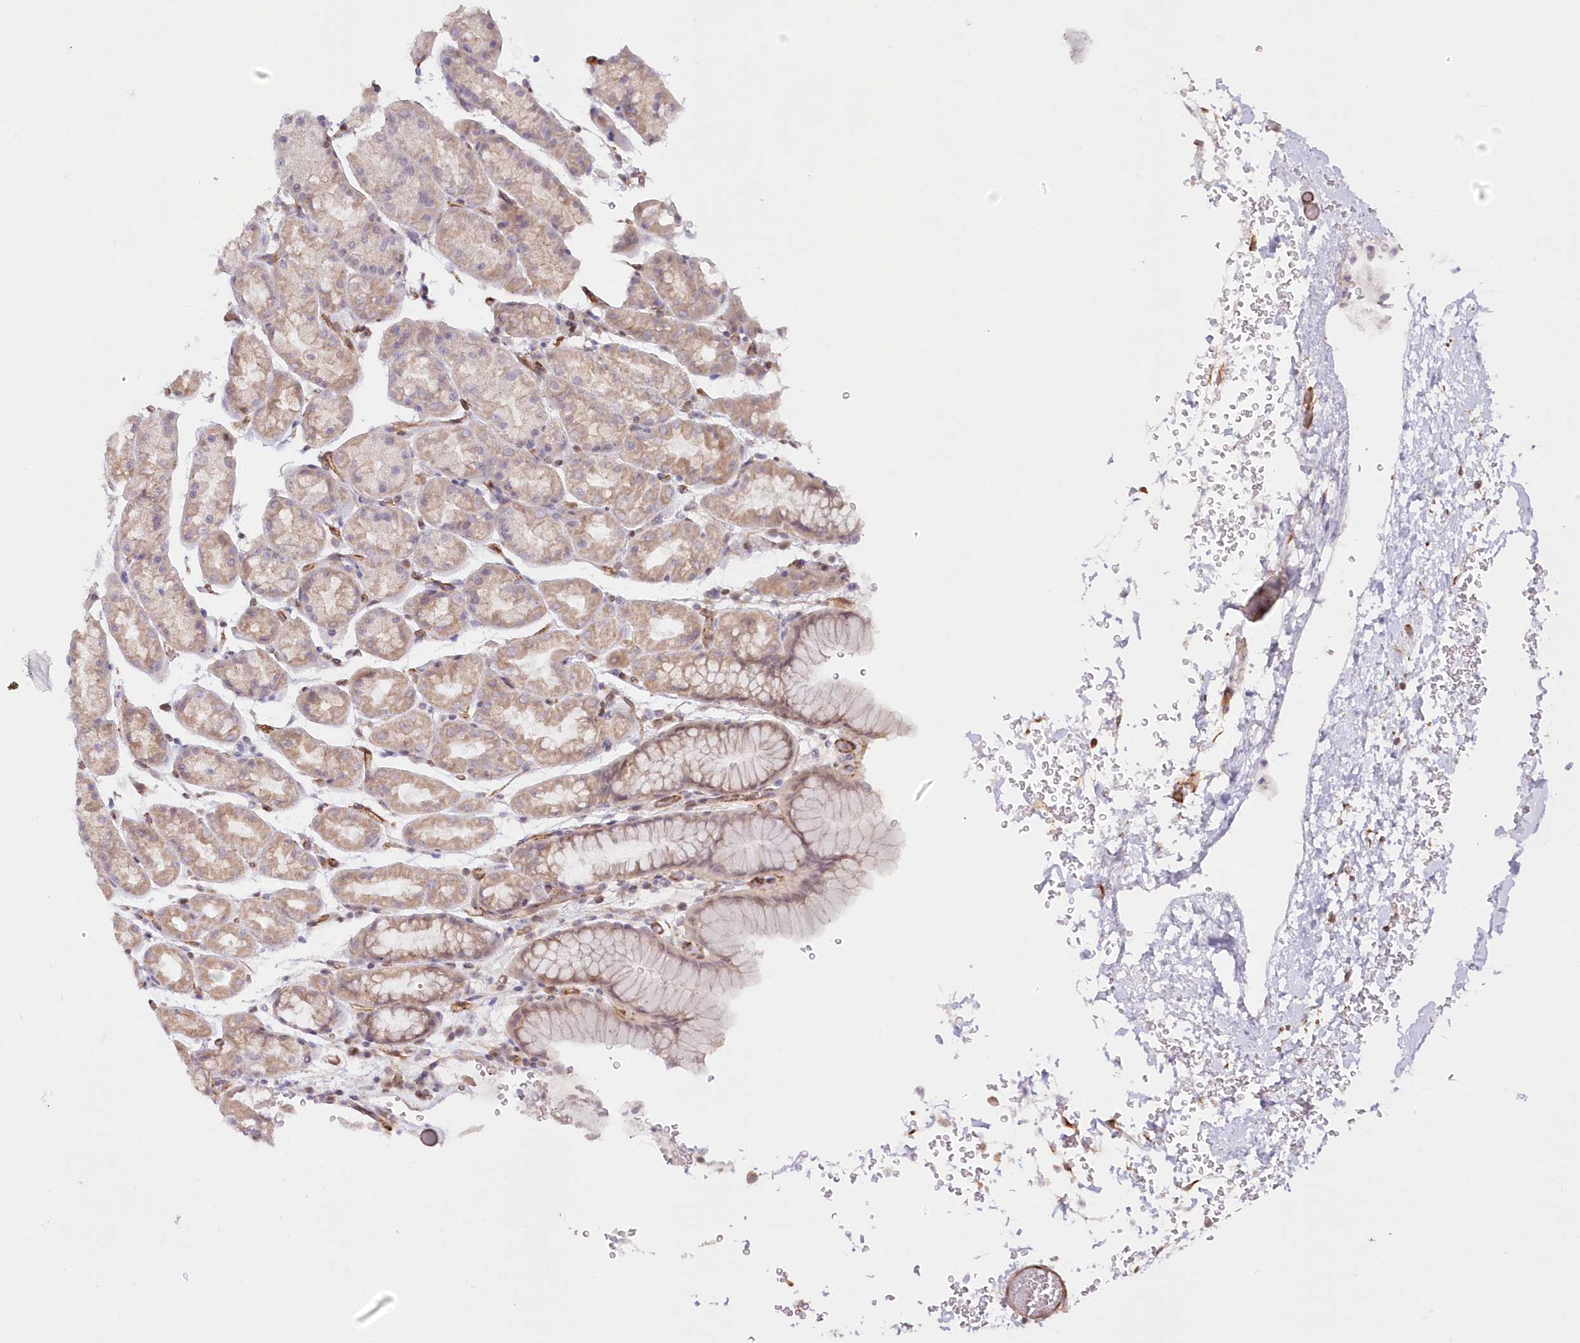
{"staining": {"intensity": "weak", "quantity": "25%-75%", "location": "cytoplasmic/membranous"}, "tissue": "stomach", "cell_type": "Glandular cells", "image_type": "normal", "snomed": [{"axis": "morphology", "description": "Normal tissue, NOS"}, {"axis": "topography", "description": "Stomach"}], "caption": "Immunohistochemical staining of benign human stomach reveals weak cytoplasmic/membranous protein staining in approximately 25%-75% of glandular cells.", "gene": "AFAP1L2", "patient": {"sex": "male", "age": 42}}